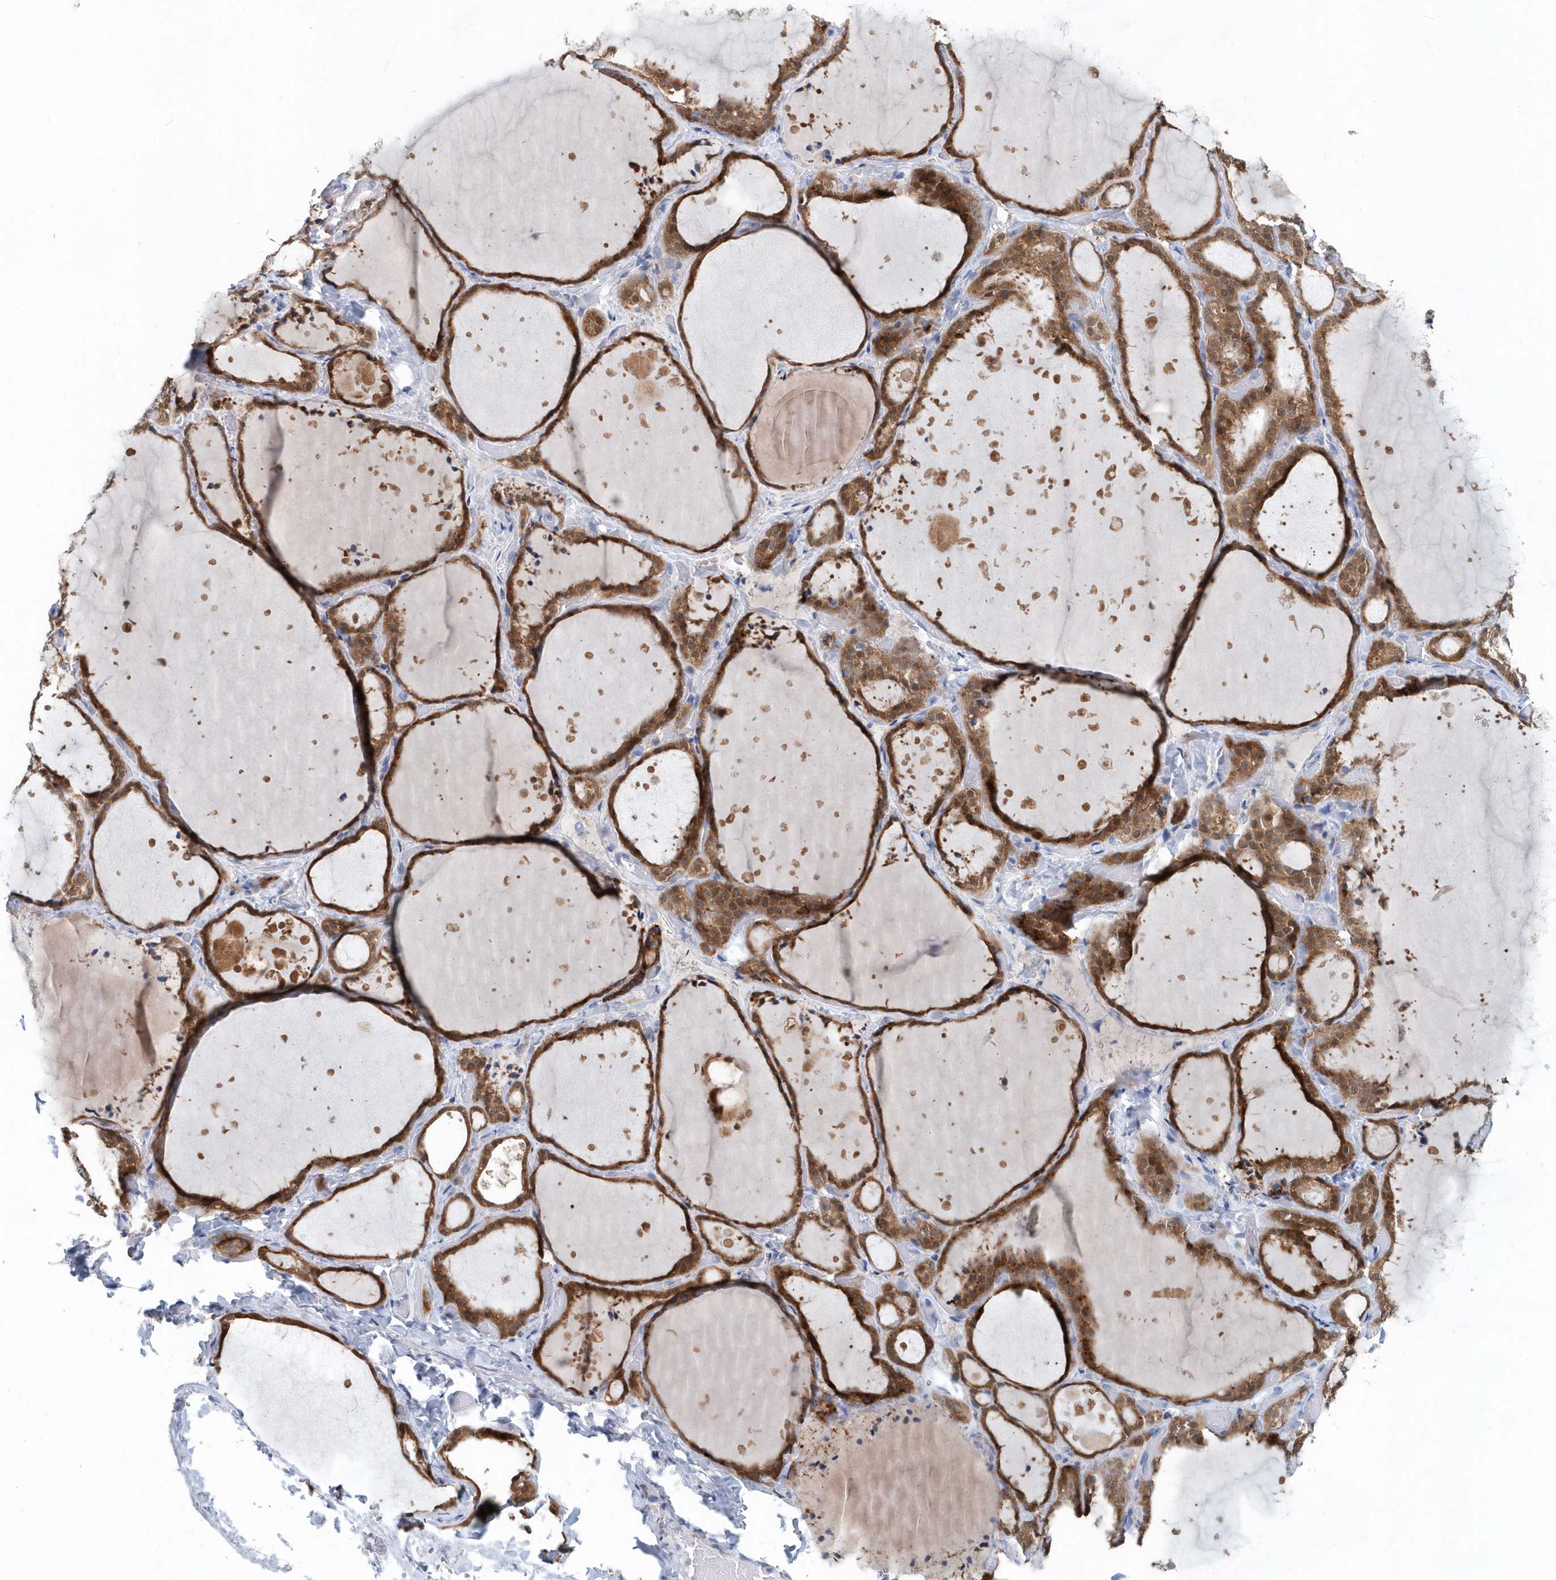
{"staining": {"intensity": "moderate", "quantity": ">75%", "location": "cytoplasmic/membranous"}, "tissue": "thyroid gland", "cell_type": "Glandular cells", "image_type": "normal", "snomed": [{"axis": "morphology", "description": "Normal tissue, NOS"}, {"axis": "topography", "description": "Thyroid gland"}], "caption": "Immunohistochemical staining of benign human thyroid gland reveals medium levels of moderate cytoplasmic/membranous staining in about >75% of glandular cells.", "gene": "PFN2", "patient": {"sex": "female", "age": 44}}